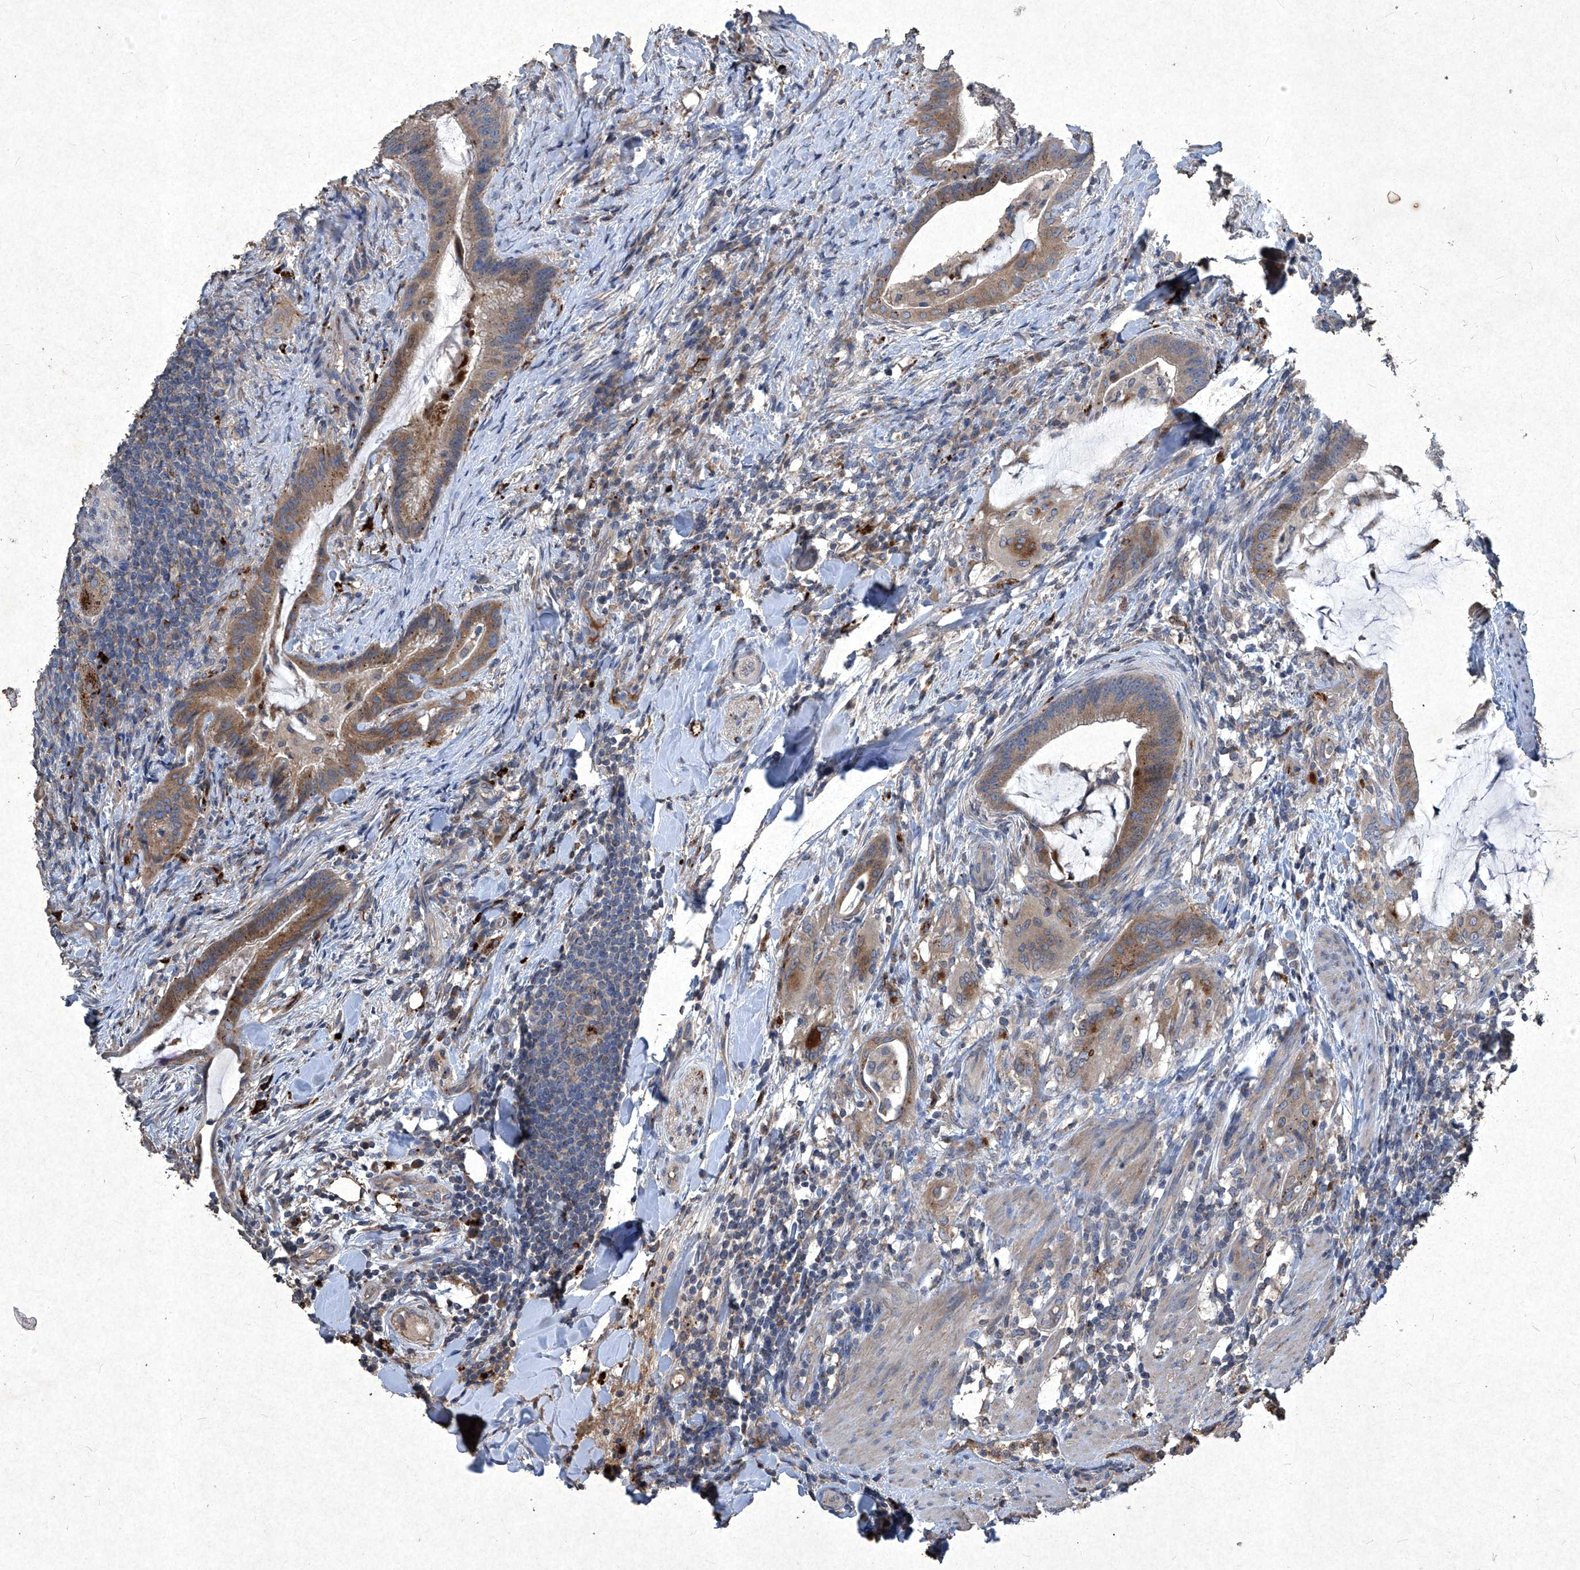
{"staining": {"intensity": "moderate", "quantity": ">75%", "location": "cytoplasmic/membranous"}, "tissue": "colorectal cancer", "cell_type": "Tumor cells", "image_type": "cancer", "snomed": [{"axis": "morphology", "description": "Adenocarcinoma, NOS"}, {"axis": "topography", "description": "Colon"}], "caption": "This is a photomicrograph of immunohistochemistry staining of colorectal adenocarcinoma, which shows moderate staining in the cytoplasmic/membranous of tumor cells.", "gene": "MED16", "patient": {"sex": "female", "age": 66}}